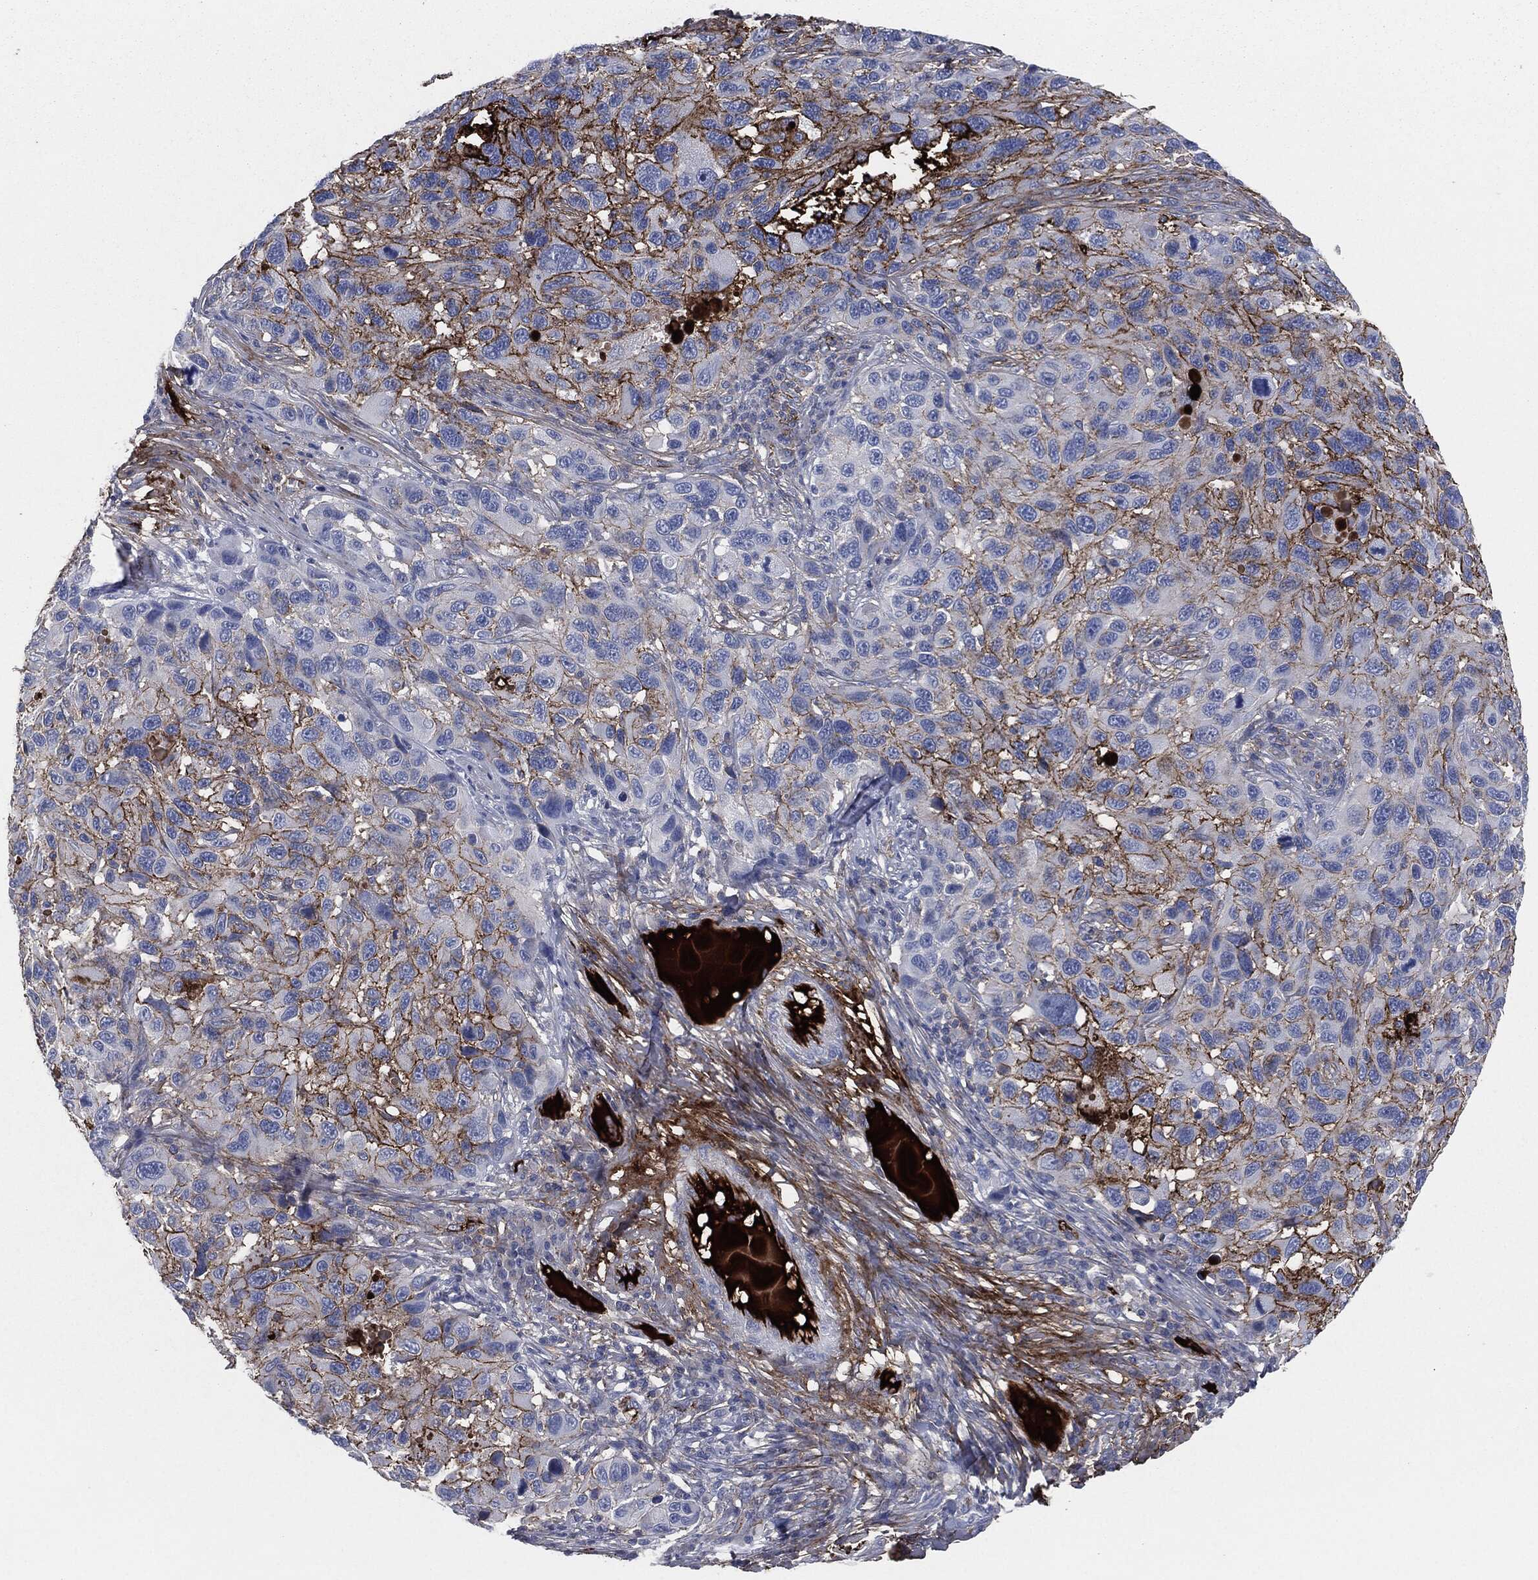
{"staining": {"intensity": "moderate", "quantity": "25%-75%", "location": "cytoplasmic/membranous"}, "tissue": "melanoma", "cell_type": "Tumor cells", "image_type": "cancer", "snomed": [{"axis": "morphology", "description": "Malignant melanoma, NOS"}, {"axis": "topography", "description": "Skin"}], "caption": "Protein expression analysis of human malignant melanoma reveals moderate cytoplasmic/membranous expression in about 25%-75% of tumor cells. The staining is performed using DAB (3,3'-diaminobenzidine) brown chromogen to label protein expression. The nuclei are counter-stained blue using hematoxylin.", "gene": "APOB", "patient": {"sex": "male", "age": 53}}